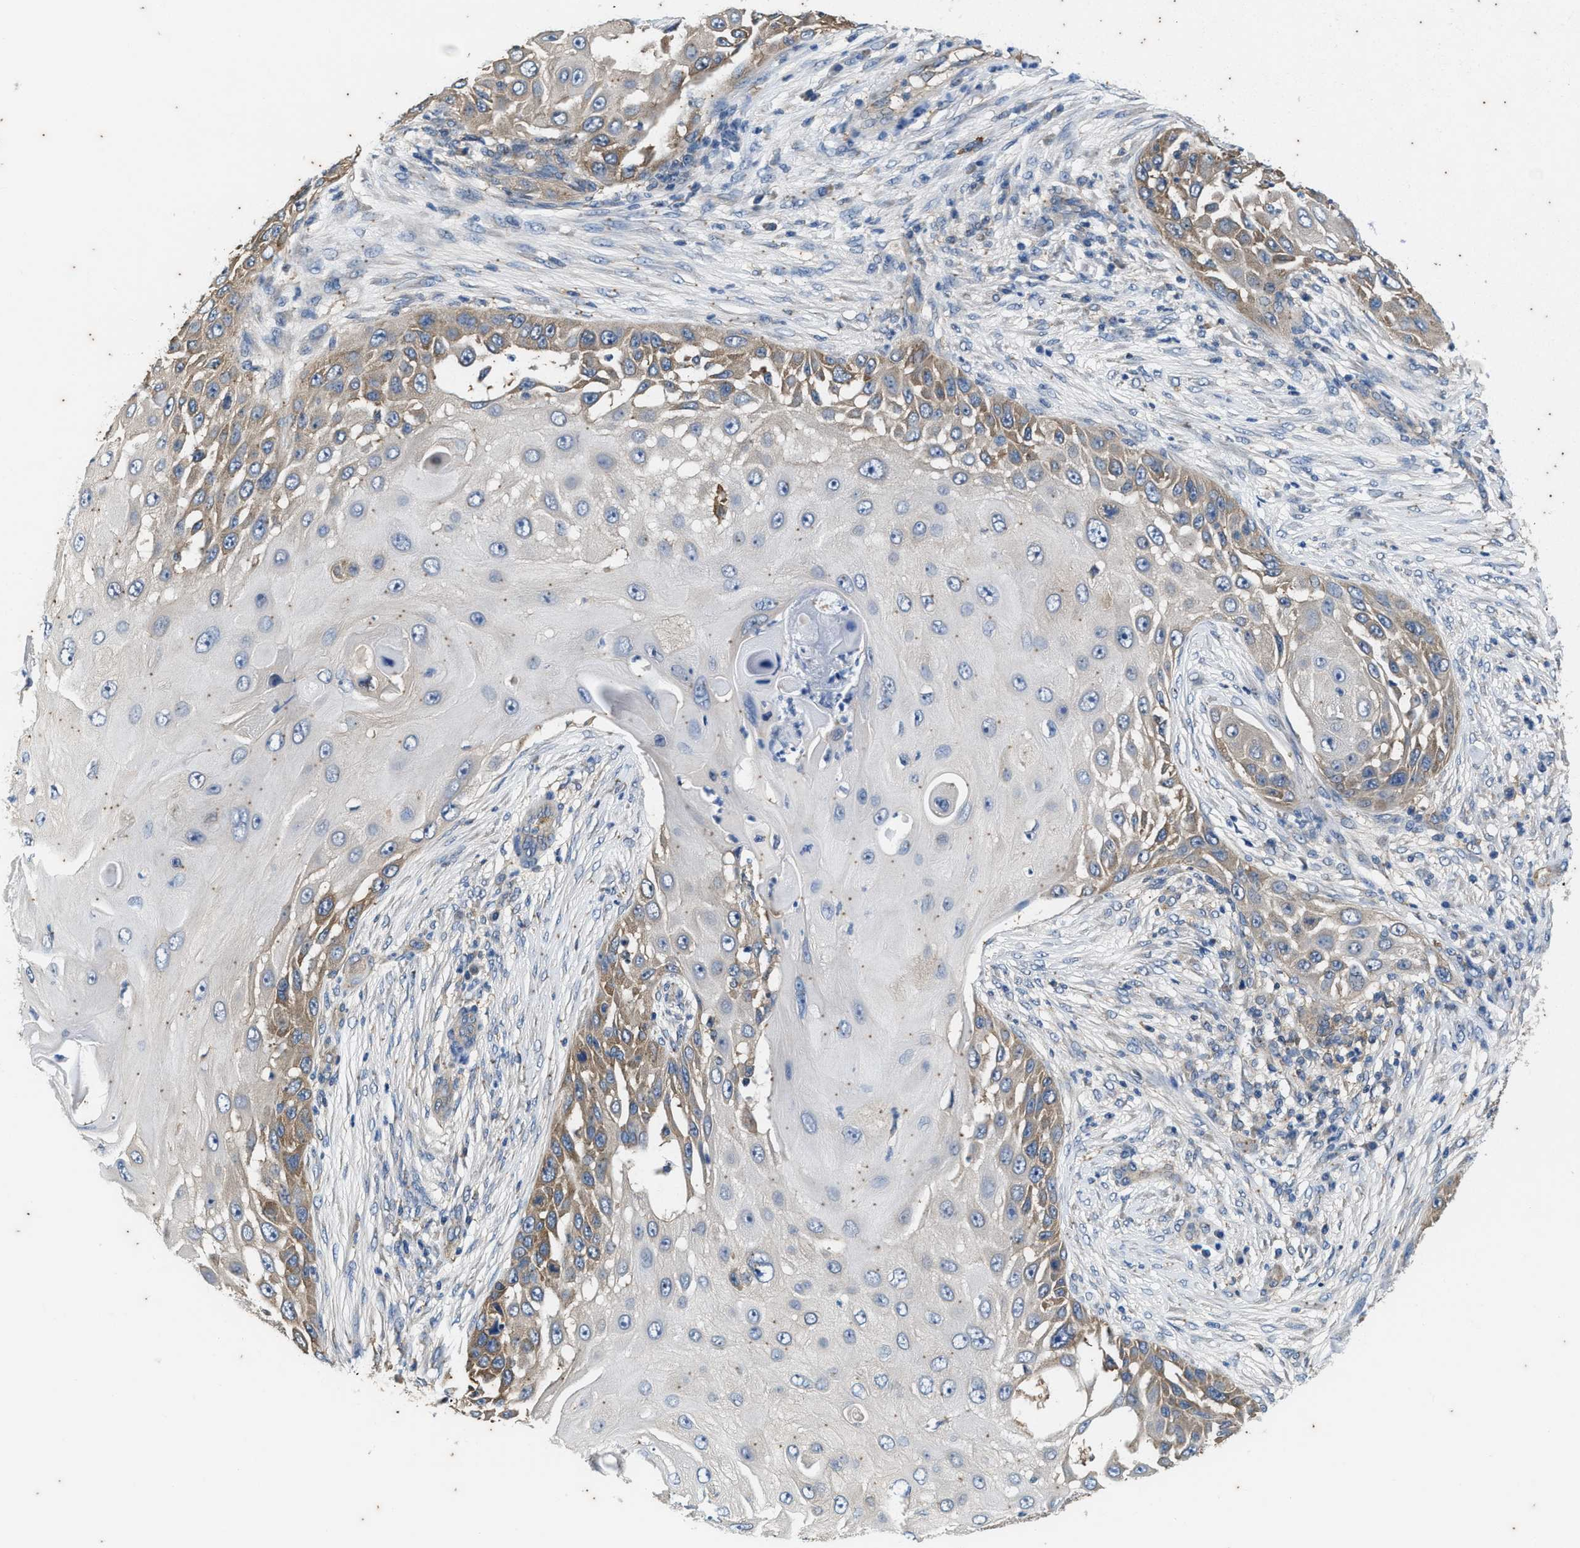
{"staining": {"intensity": "weak", "quantity": "25%-75%", "location": "cytoplasmic/membranous"}, "tissue": "skin cancer", "cell_type": "Tumor cells", "image_type": "cancer", "snomed": [{"axis": "morphology", "description": "Squamous cell carcinoma, NOS"}, {"axis": "topography", "description": "Skin"}], "caption": "Skin squamous cell carcinoma stained for a protein demonstrates weak cytoplasmic/membranous positivity in tumor cells.", "gene": "COX19", "patient": {"sex": "female", "age": 44}}